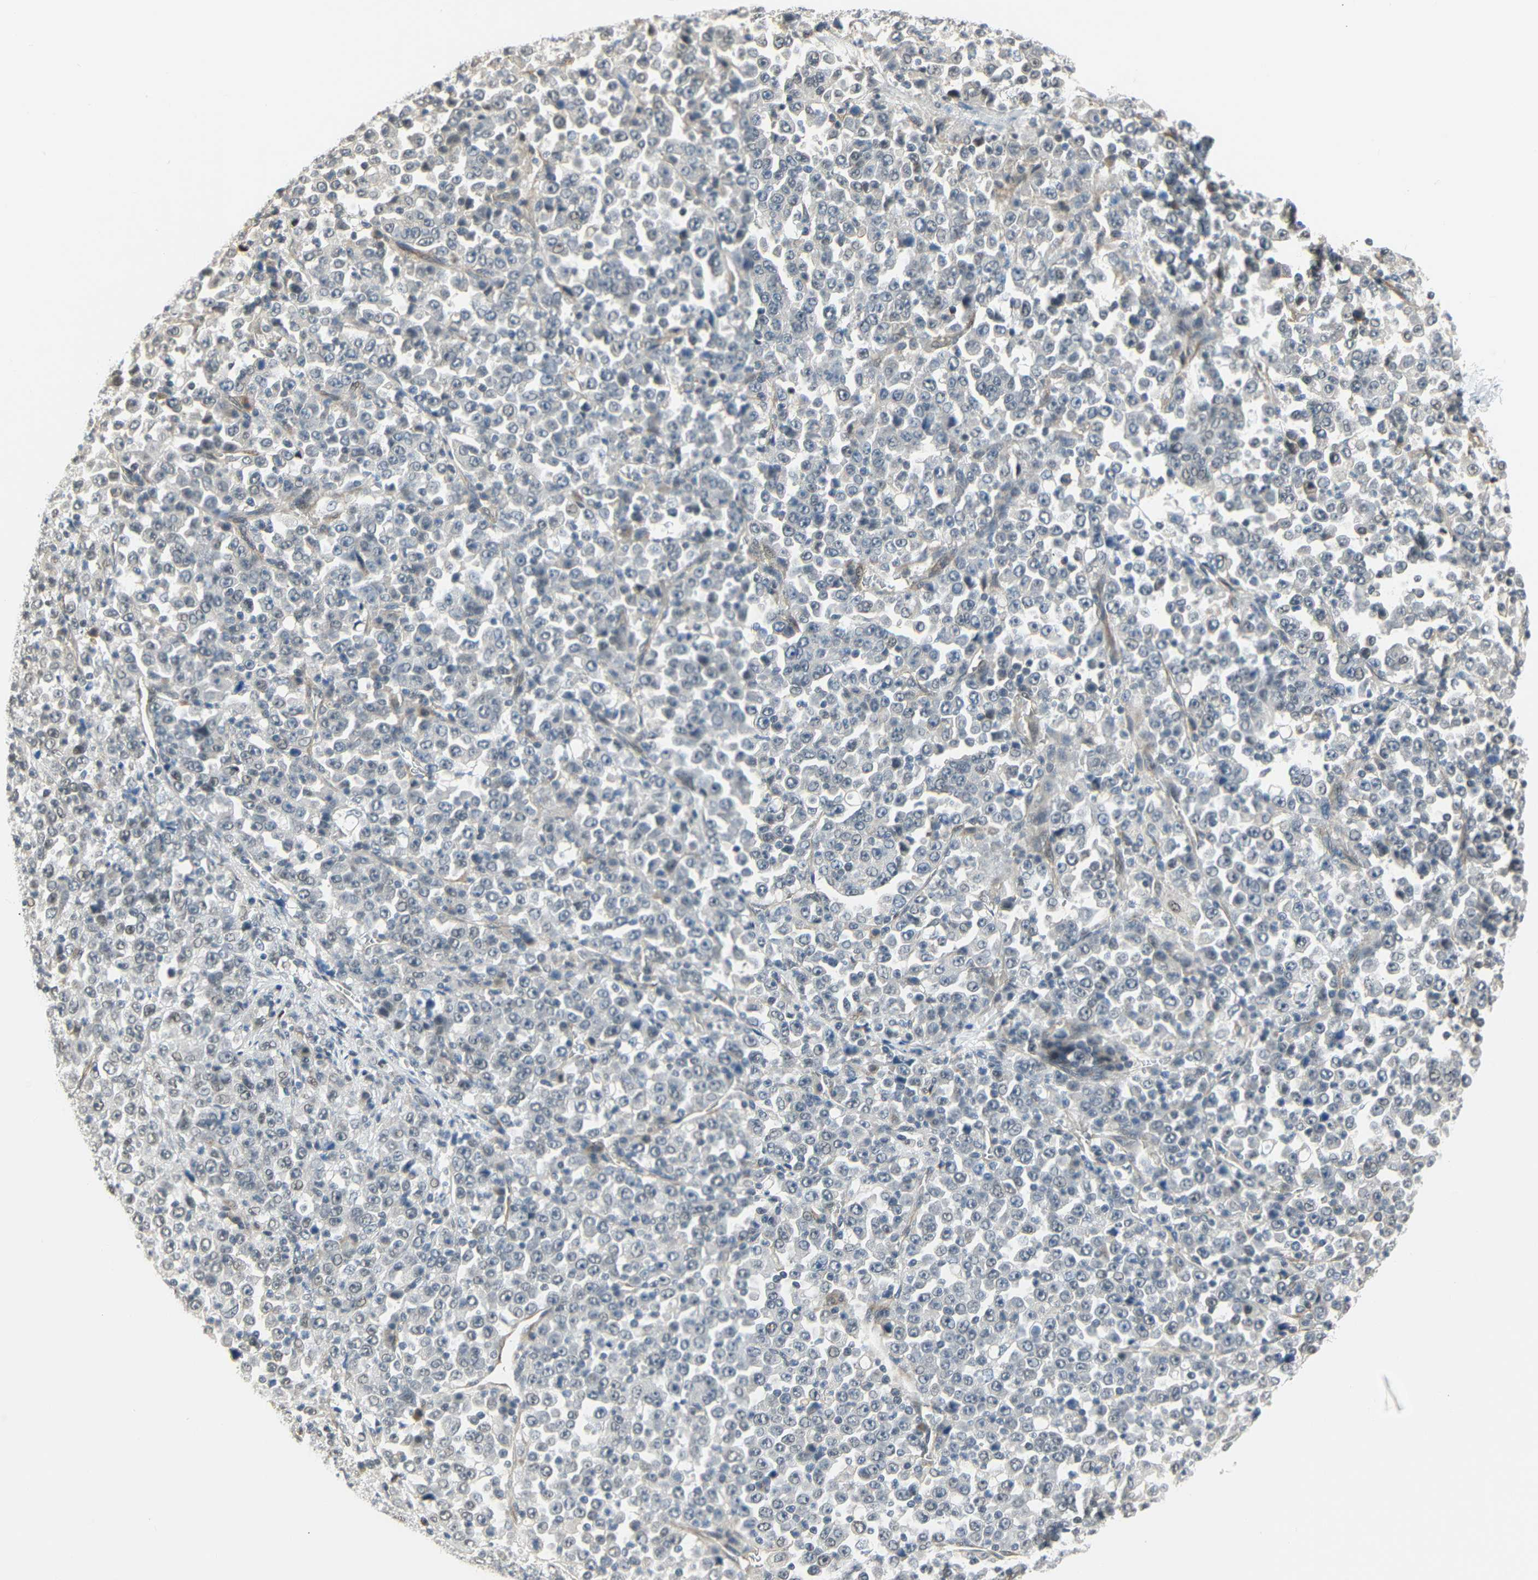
{"staining": {"intensity": "negative", "quantity": "none", "location": "none"}, "tissue": "stomach cancer", "cell_type": "Tumor cells", "image_type": "cancer", "snomed": [{"axis": "morphology", "description": "Normal tissue, NOS"}, {"axis": "morphology", "description": "Adenocarcinoma, NOS"}, {"axis": "topography", "description": "Stomach, upper"}, {"axis": "topography", "description": "Stomach"}], "caption": "Immunohistochemistry (IHC) histopathology image of adenocarcinoma (stomach) stained for a protein (brown), which shows no expression in tumor cells. (Brightfield microscopy of DAB IHC at high magnification).", "gene": "IMPG2", "patient": {"sex": "male", "age": 59}}